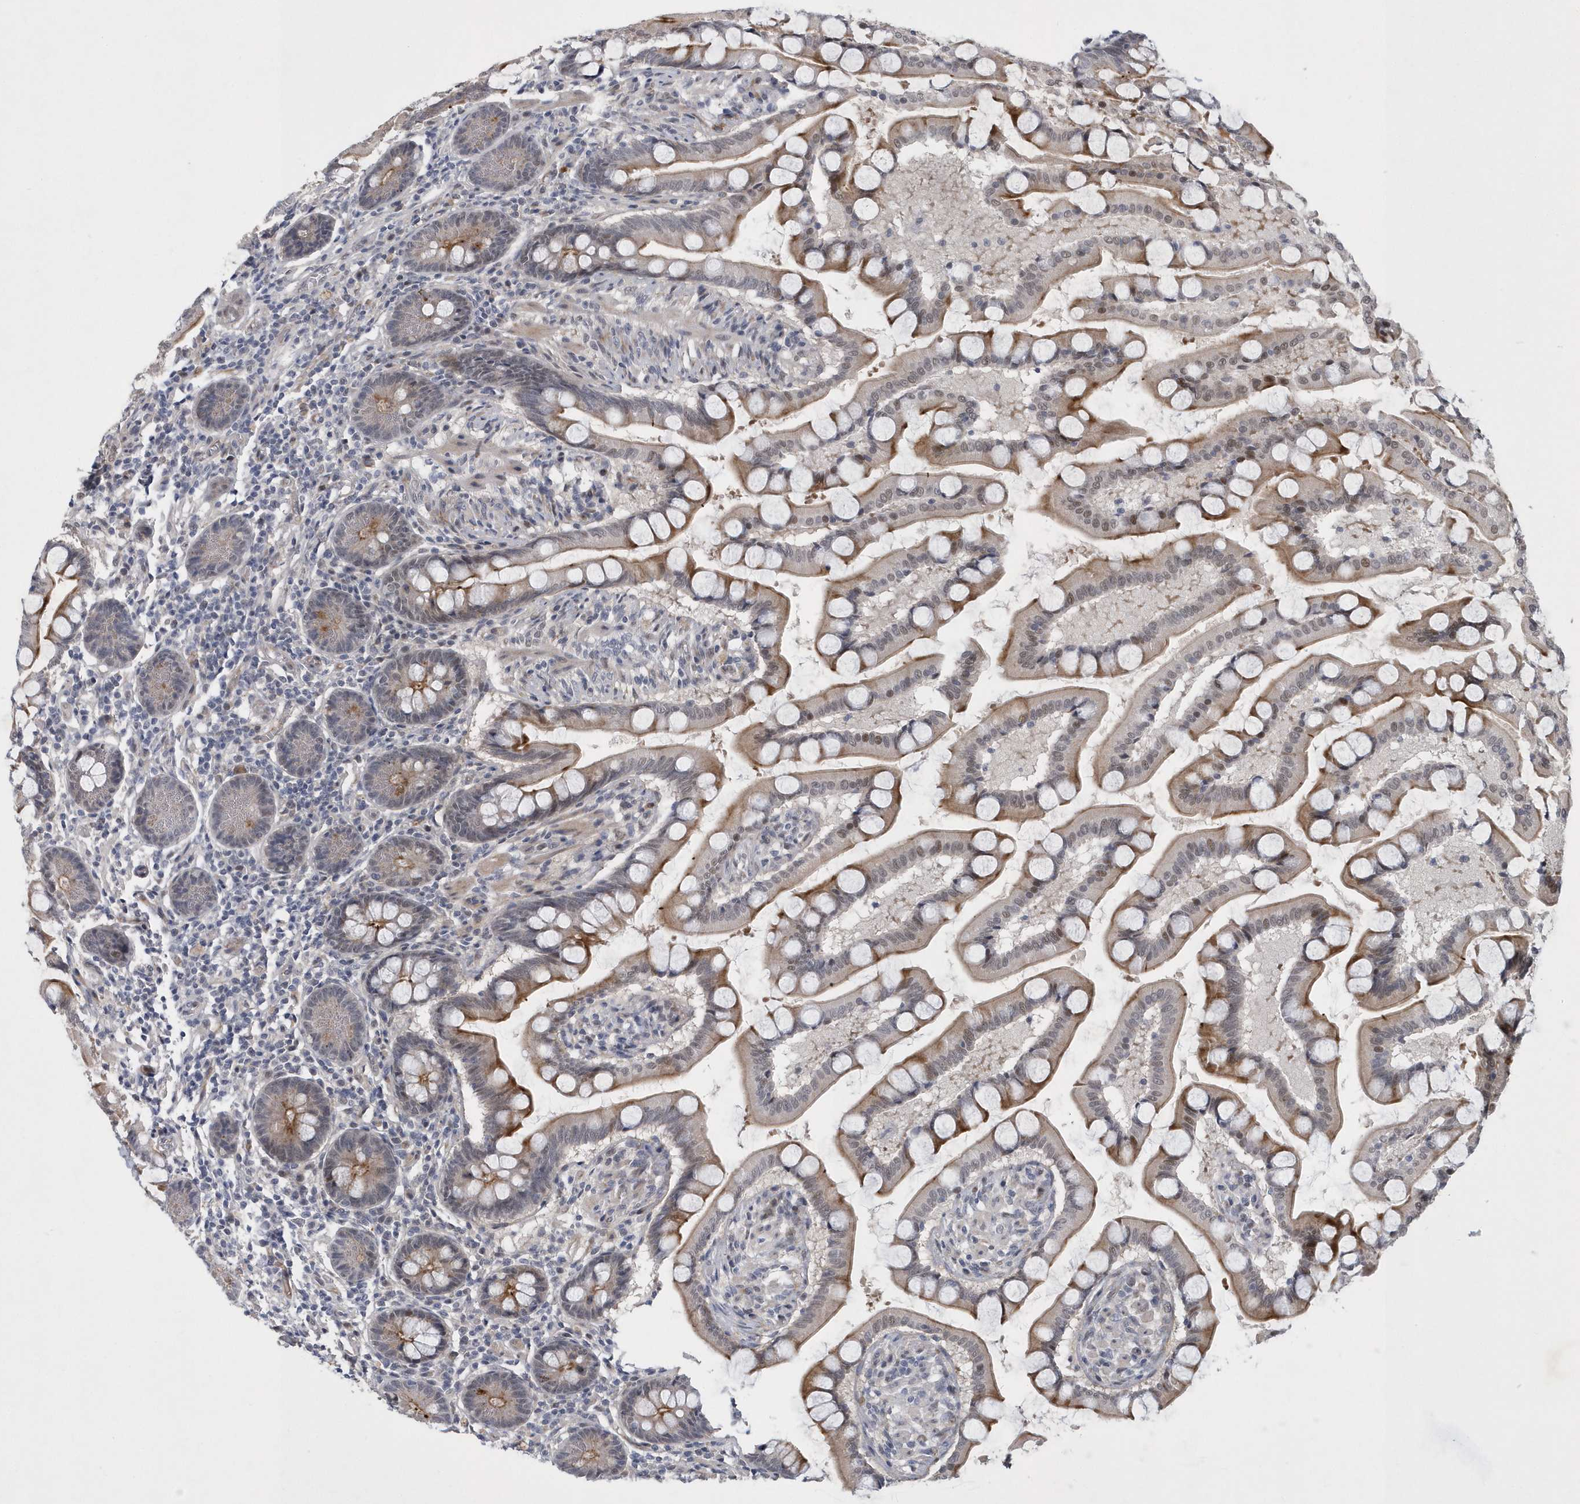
{"staining": {"intensity": "moderate", "quantity": "25%-75%", "location": "cytoplasmic/membranous,nuclear"}, "tissue": "small intestine", "cell_type": "Glandular cells", "image_type": "normal", "snomed": [{"axis": "morphology", "description": "Normal tissue, NOS"}, {"axis": "topography", "description": "Small intestine"}], "caption": "Approximately 25%-75% of glandular cells in benign small intestine display moderate cytoplasmic/membranous,nuclear protein positivity as visualized by brown immunohistochemical staining.", "gene": "FAM217A", "patient": {"sex": "male", "age": 41}}